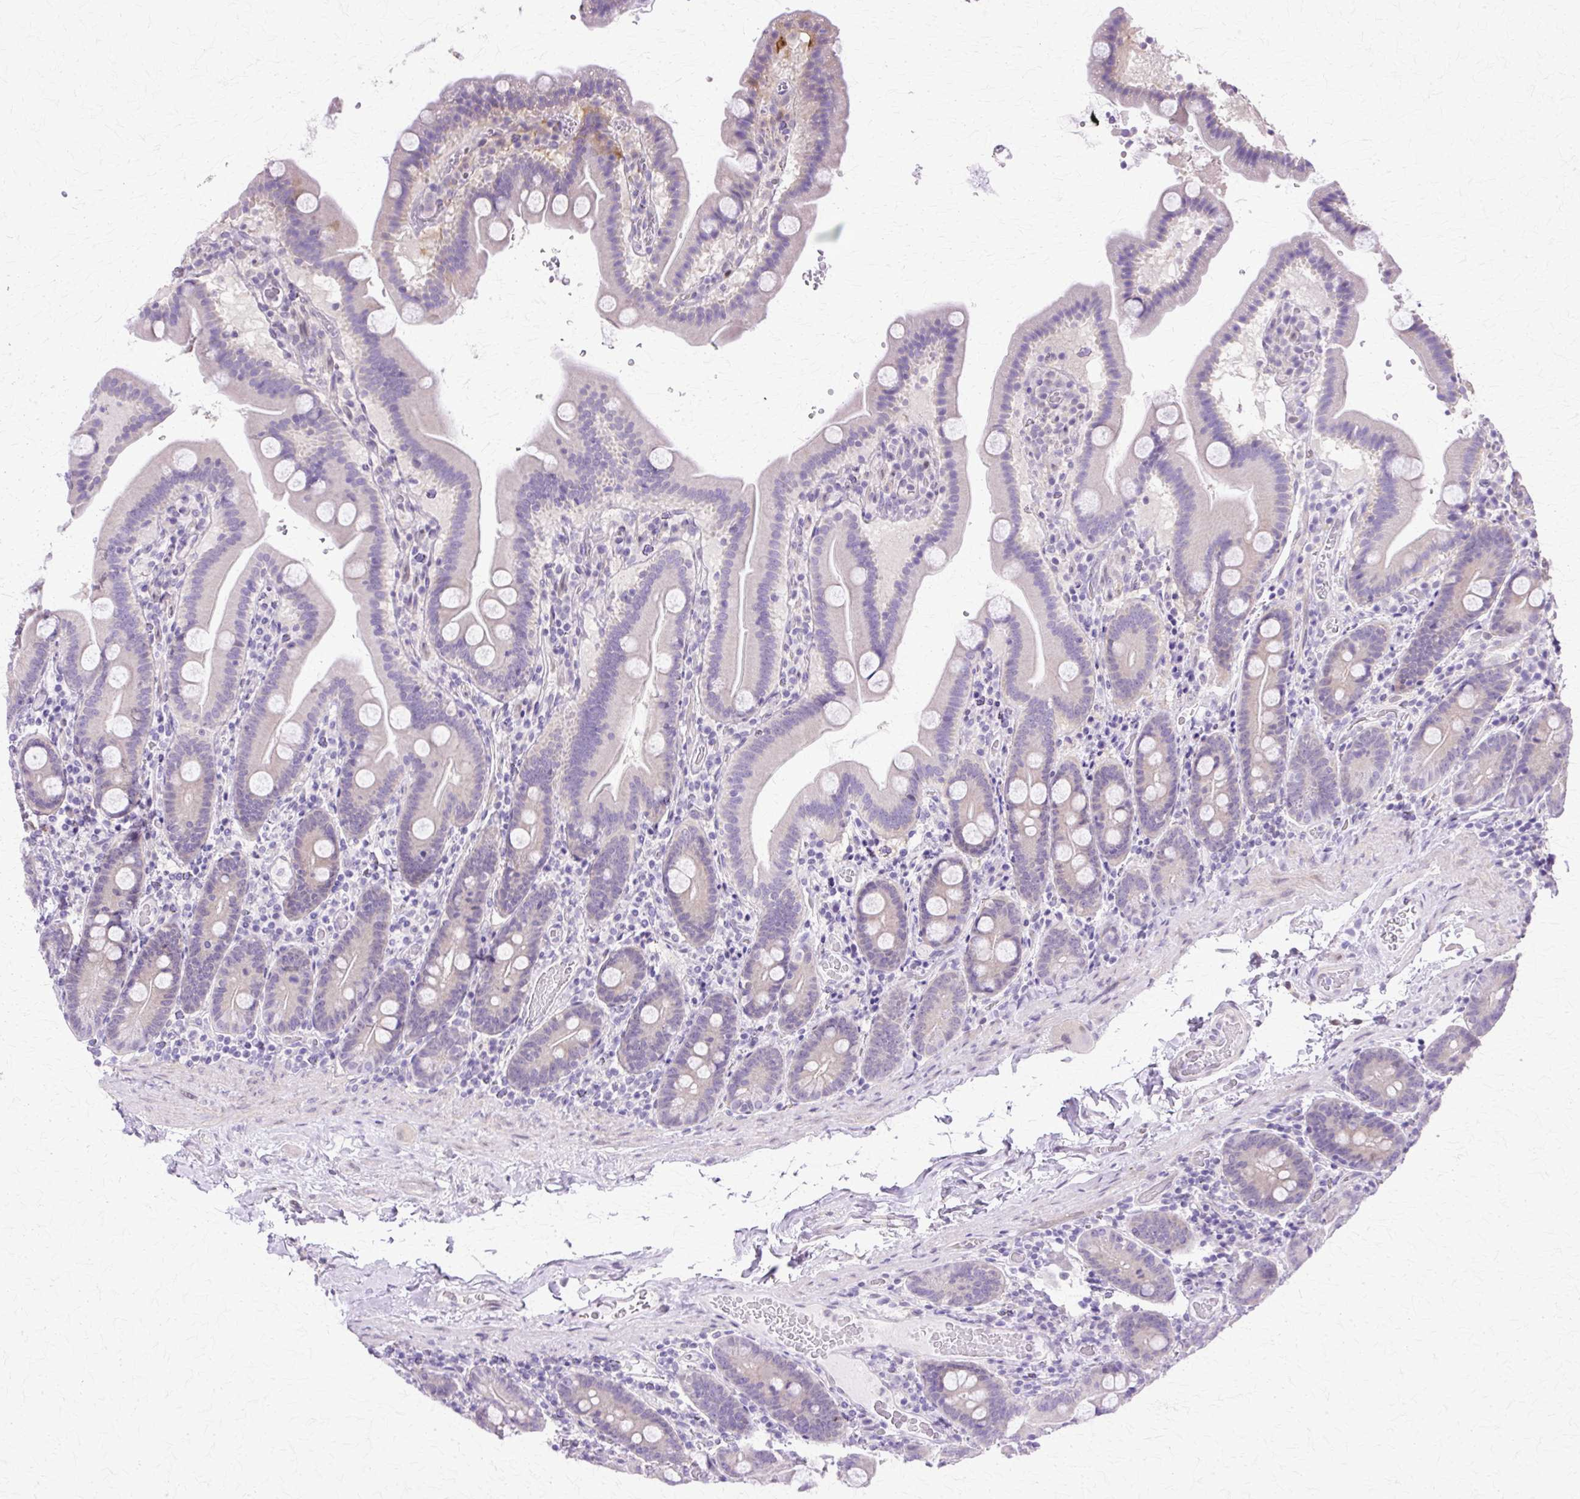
{"staining": {"intensity": "moderate", "quantity": "<25%", "location": "cytoplasmic/membranous"}, "tissue": "duodenum", "cell_type": "Glandular cells", "image_type": "normal", "snomed": [{"axis": "morphology", "description": "Normal tissue, NOS"}, {"axis": "topography", "description": "Duodenum"}], "caption": "A brown stain shows moderate cytoplasmic/membranous positivity of a protein in glandular cells of normal duodenum. The protein is stained brown, and the nuclei are stained in blue (DAB (3,3'-diaminobenzidine) IHC with brightfield microscopy, high magnification).", "gene": "HSPA1A", "patient": {"sex": "male", "age": 55}}